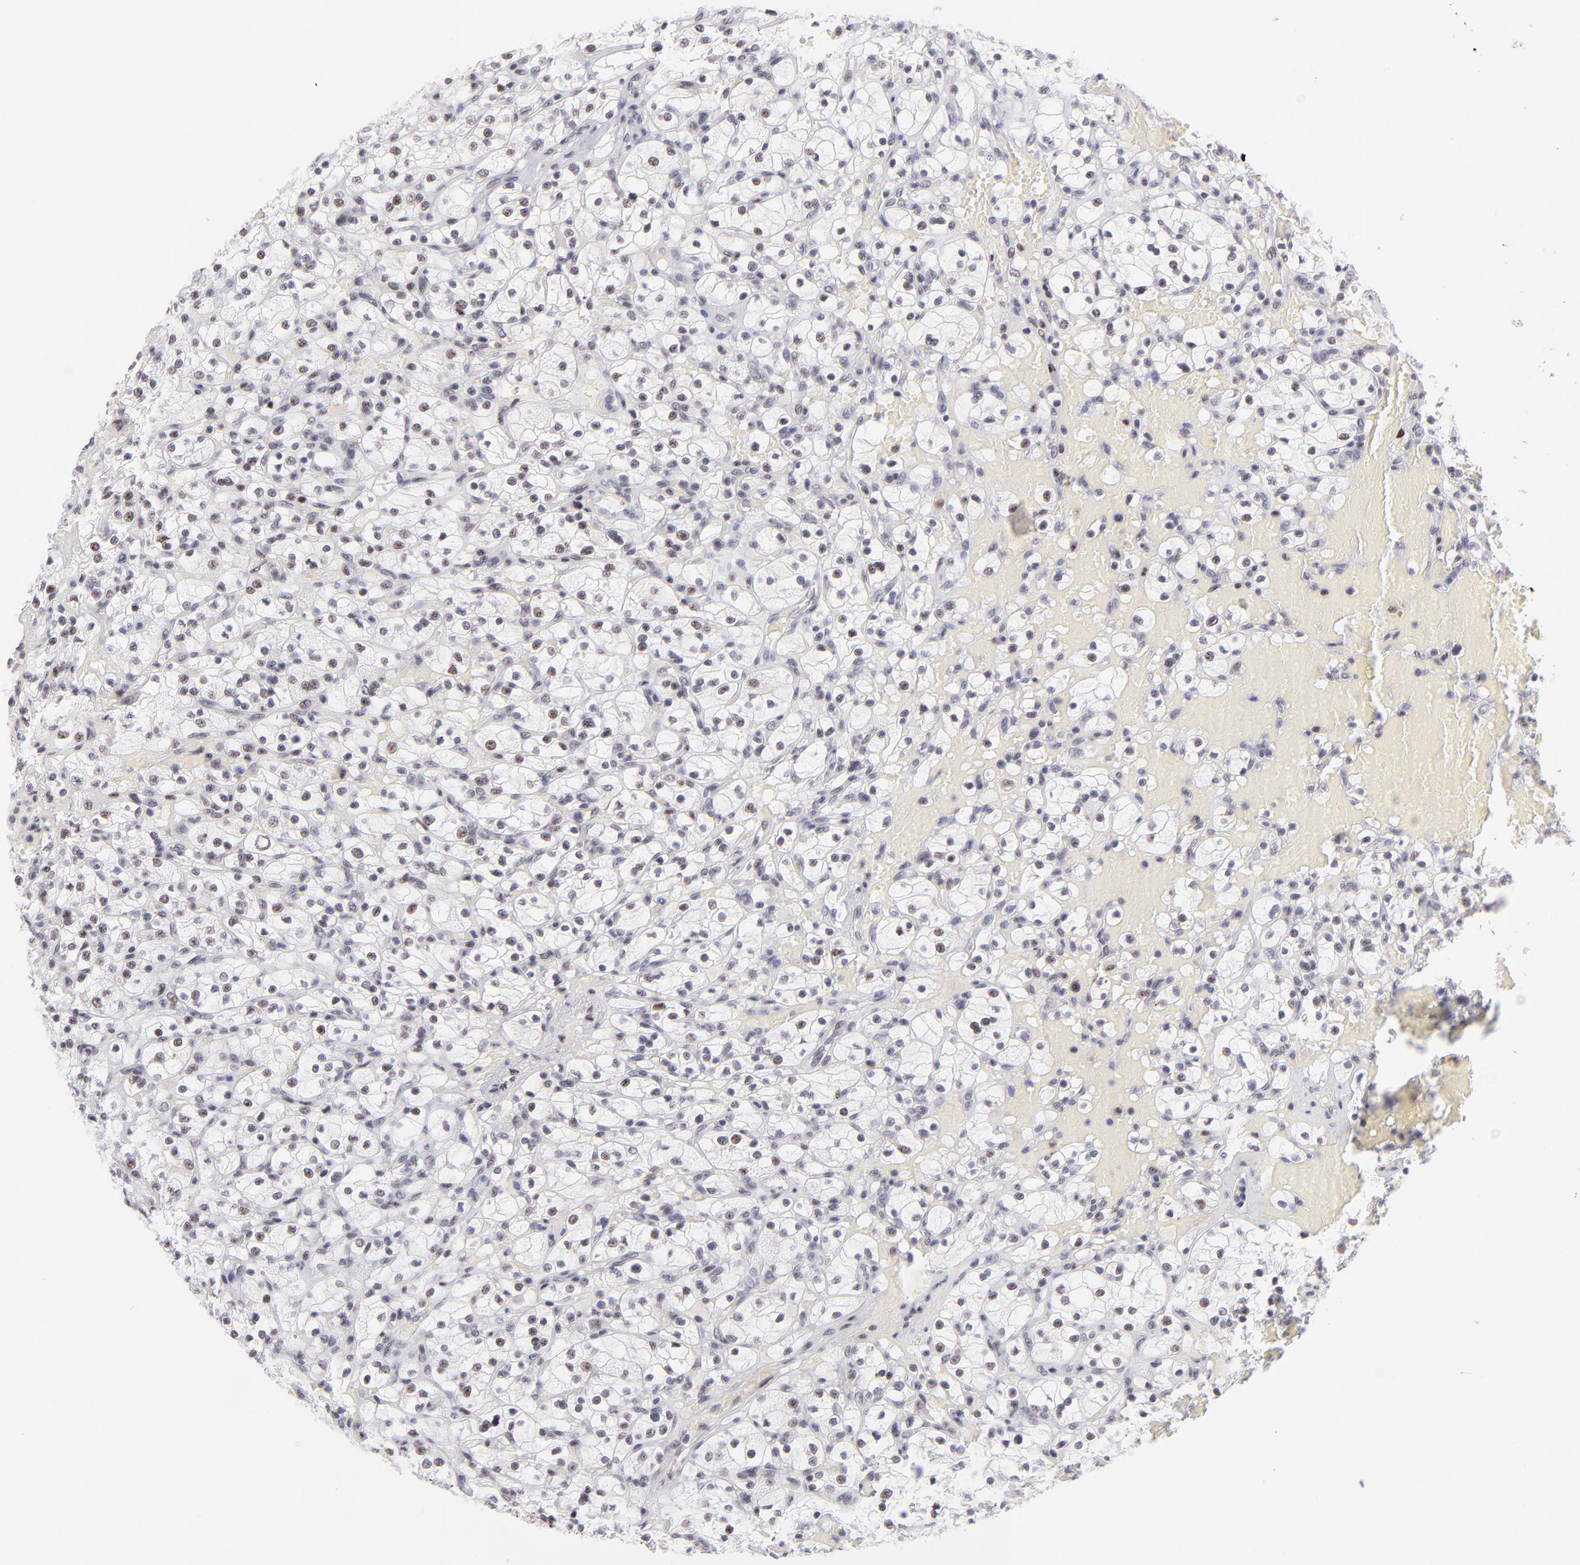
{"staining": {"intensity": "moderate", "quantity": "25%-75%", "location": "nuclear"}, "tissue": "renal cancer", "cell_type": "Tumor cells", "image_type": "cancer", "snomed": [{"axis": "morphology", "description": "Adenocarcinoma, NOS"}, {"axis": "topography", "description": "Kidney"}], "caption": "Immunohistochemical staining of renal cancer displays medium levels of moderate nuclear positivity in about 25%-75% of tumor cells. (brown staining indicates protein expression, while blue staining denotes nuclei).", "gene": "CDC25C", "patient": {"sex": "female", "age": 83}}